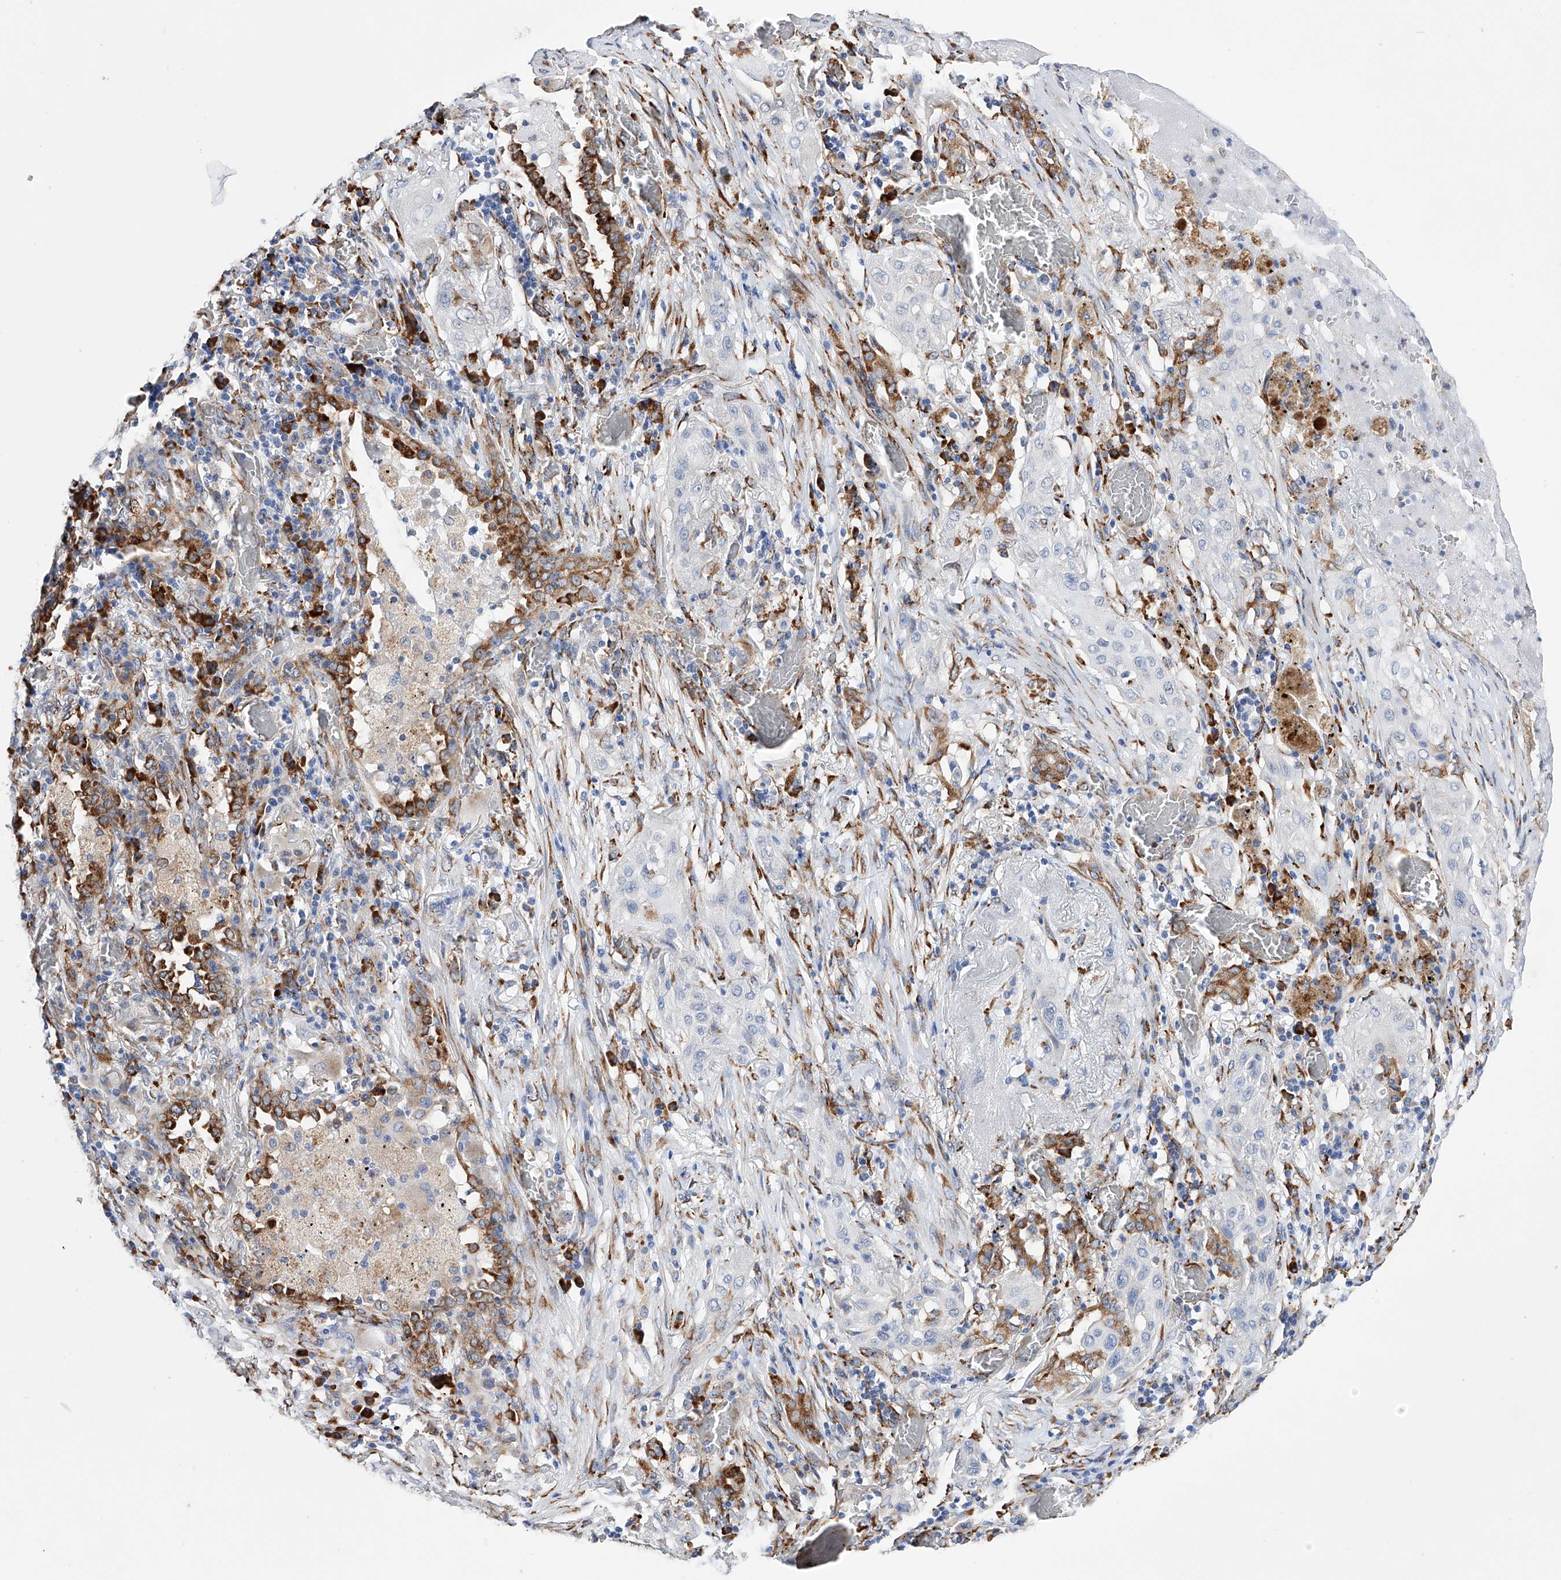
{"staining": {"intensity": "negative", "quantity": "none", "location": "none"}, "tissue": "lung cancer", "cell_type": "Tumor cells", "image_type": "cancer", "snomed": [{"axis": "morphology", "description": "Squamous cell carcinoma, NOS"}, {"axis": "topography", "description": "Lung"}], "caption": "IHC image of neoplastic tissue: lung squamous cell carcinoma stained with DAB shows no significant protein positivity in tumor cells.", "gene": "PDIA5", "patient": {"sex": "female", "age": 47}}